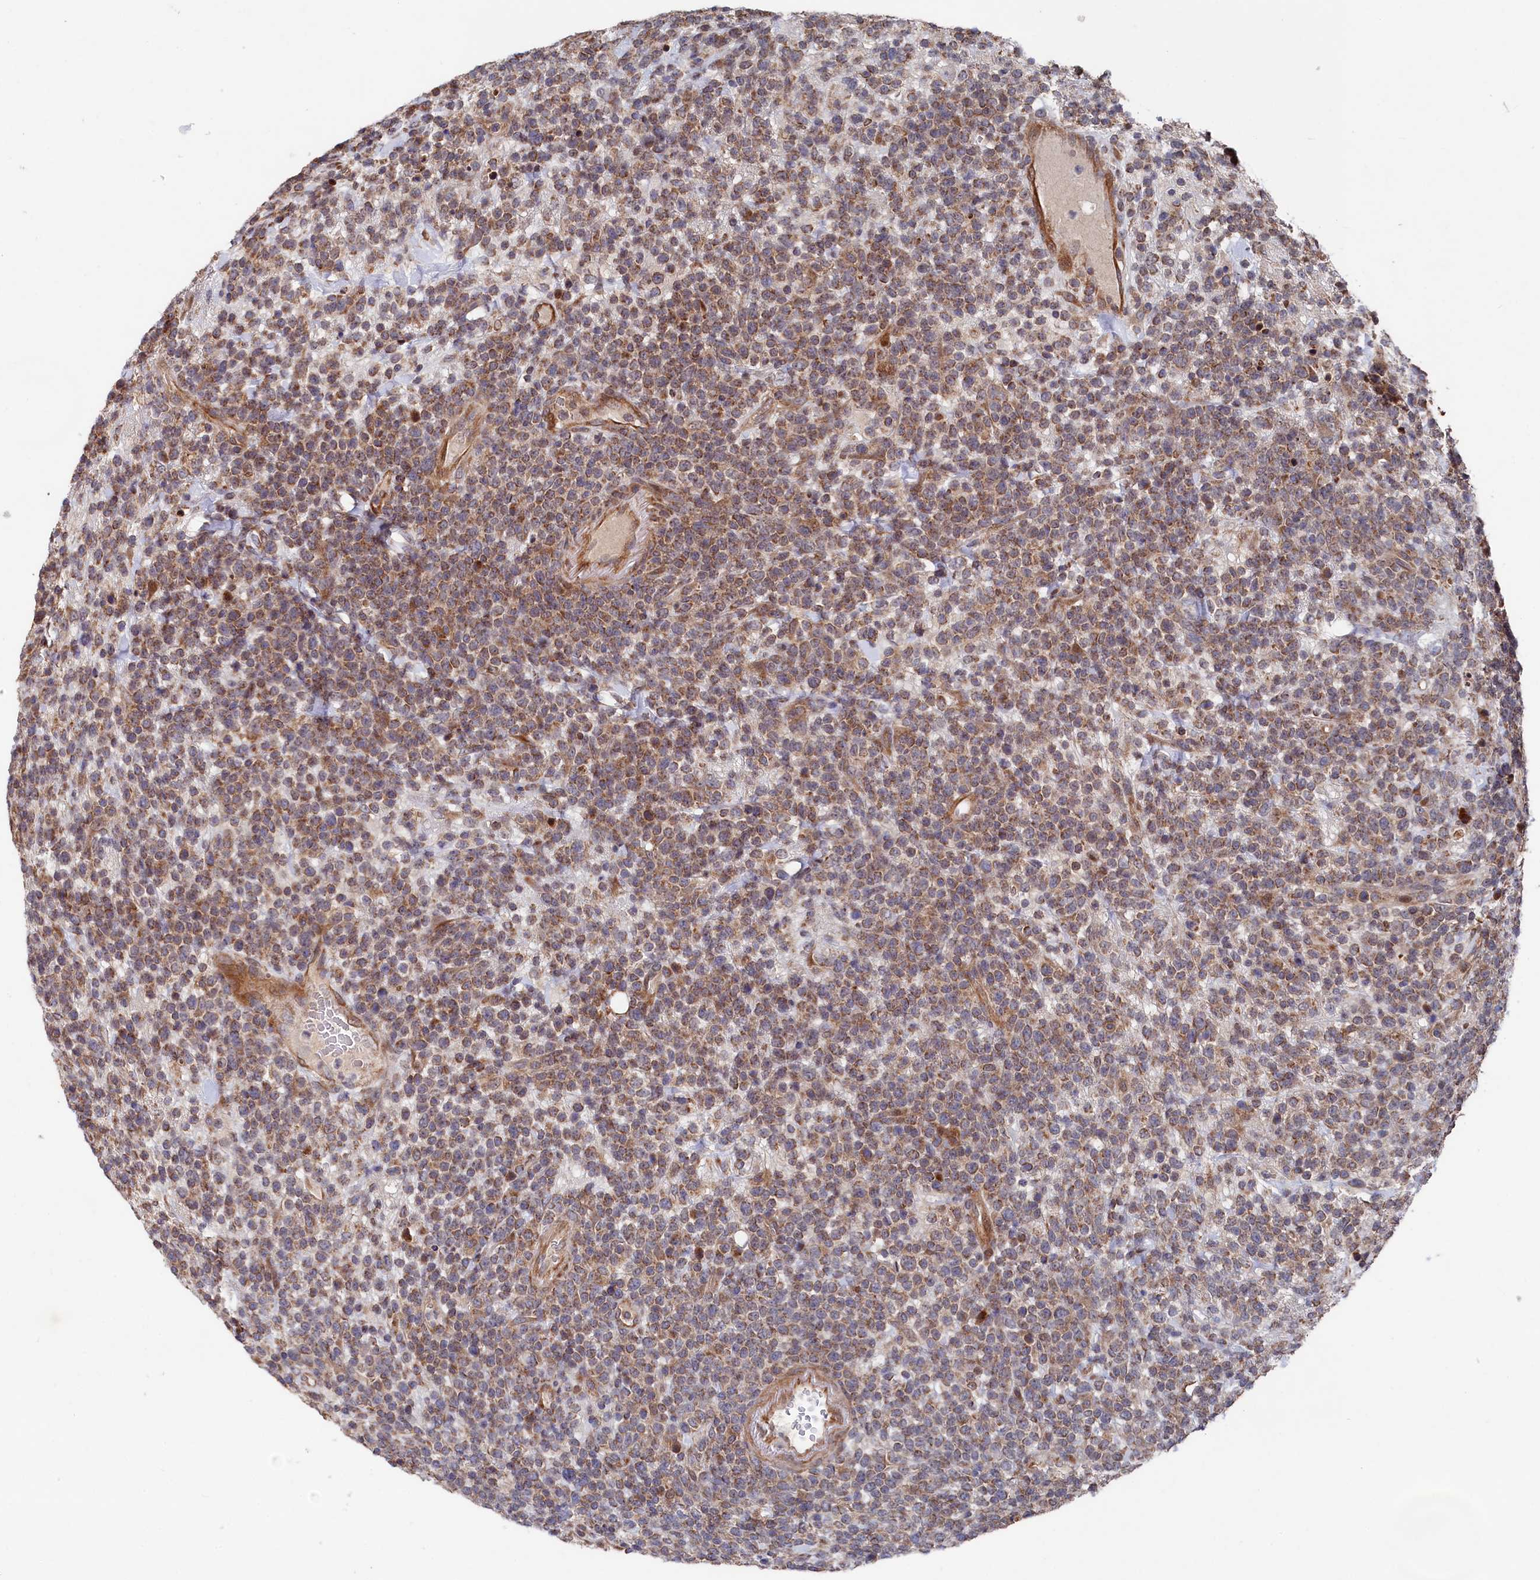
{"staining": {"intensity": "moderate", "quantity": ">75%", "location": "cytoplasmic/membranous"}, "tissue": "lymphoma", "cell_type": "Tumor cells", "image_type": "cancer", "snomed": [{"axis": "morphology", "description": "Malignant lymphoma, non-Hodgkin's type, High grade"}, {"axis": "topography", "description": "Colon"}], "caption": "High-grade malignant lymphoma, non-Hodgkin's type stained with a brown dye shows moderate cytoplasmic/membranous positive positivity in about >75% of tumor cells.", "gene": "SUPV3L1", "patient": {"sex": "female", "age": 53}}